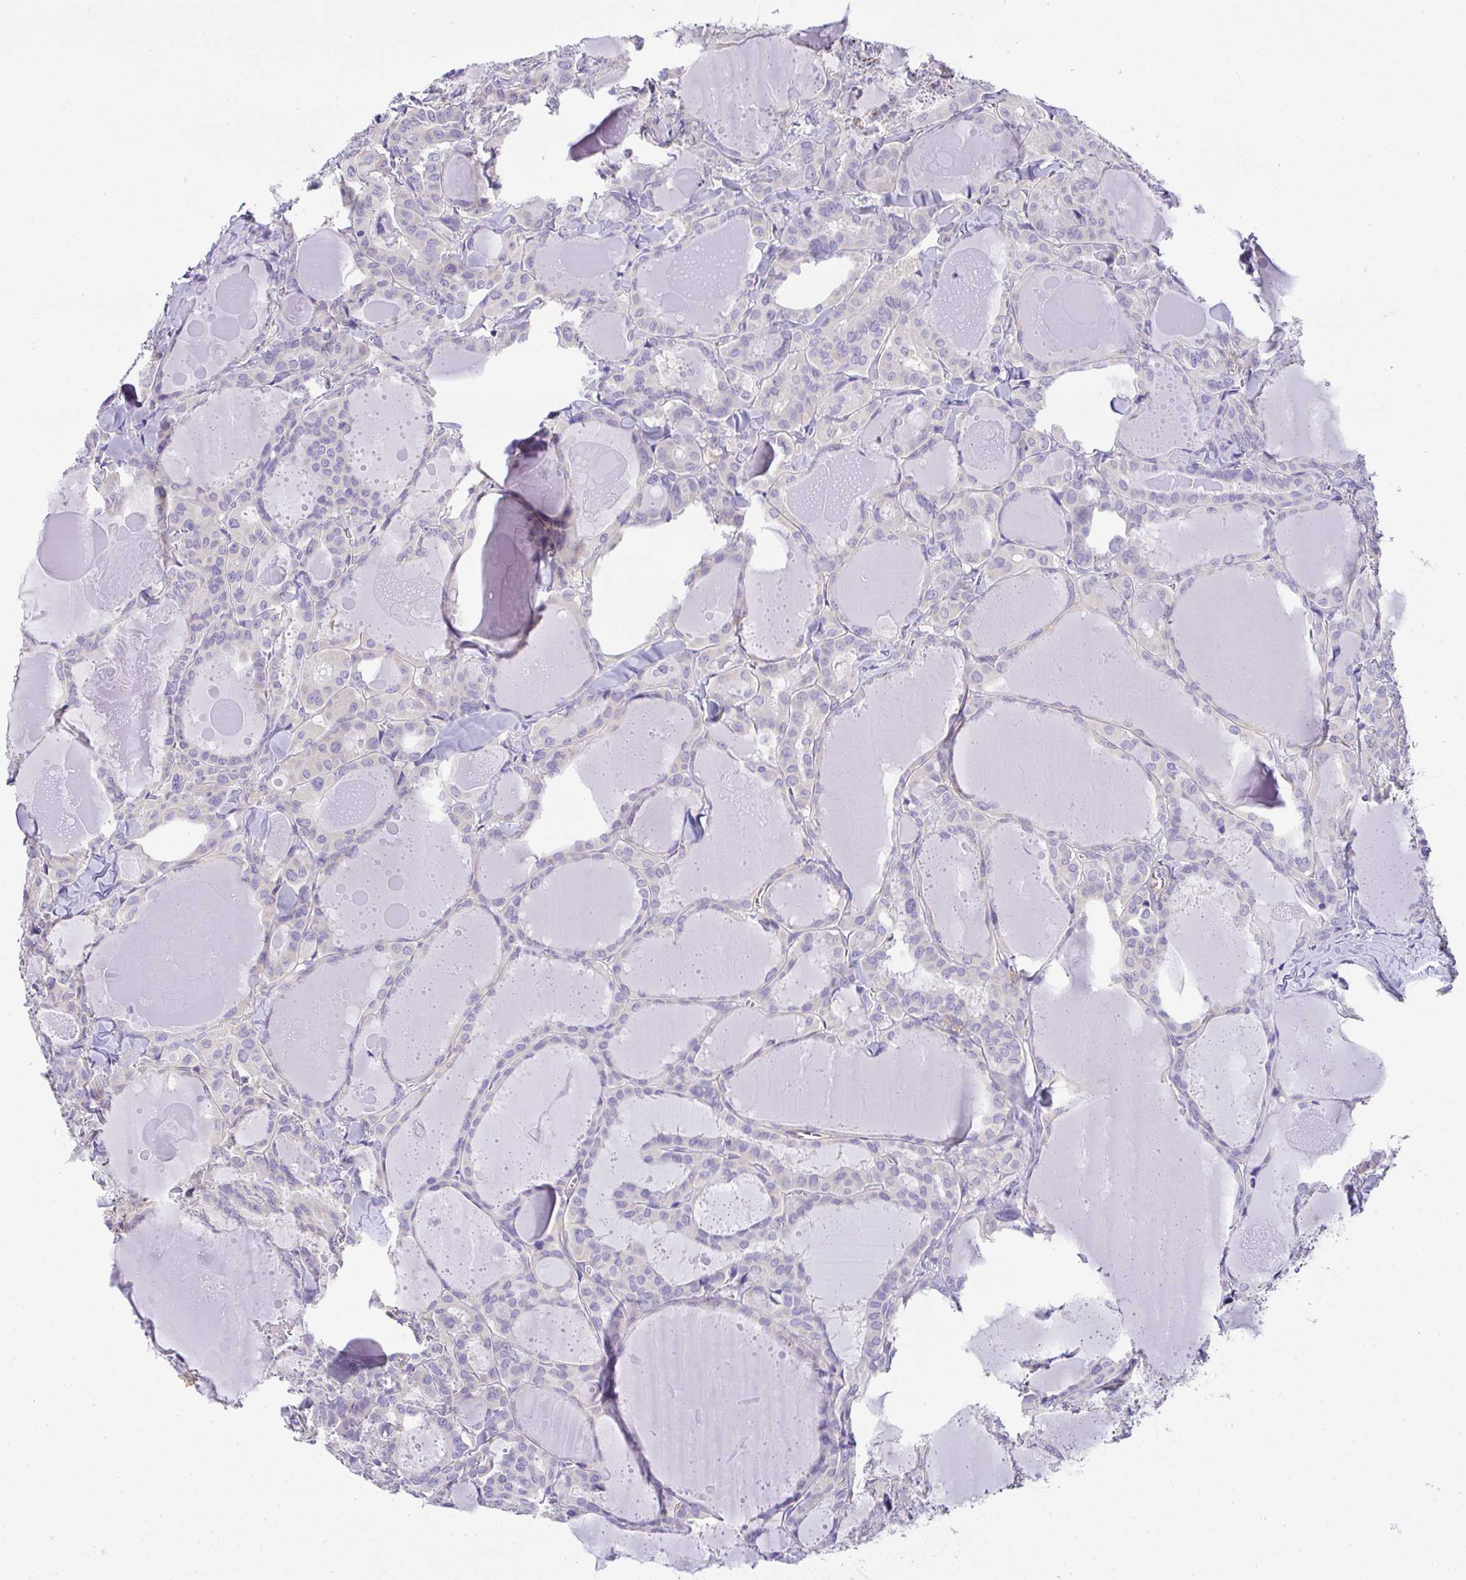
{"staining": {"intensity": "negative", "quantity": "none", "location": "none"}, "tissue": "thyroid cancer", "cell_type": "Tumor cells", "image_type": "cancer", "snomed": [{"axis": "morphology", "description": "Papillary adenocarcinoma, NOS"}, {"axis": "topography", "description": "Thyroid gland"}], "caption": "The photomicrograph reveals no significant staining in tumor cells of thyroid cancer.", "gene": "TNFAIP8", "patient": {"sex": "male", "age": 87}}